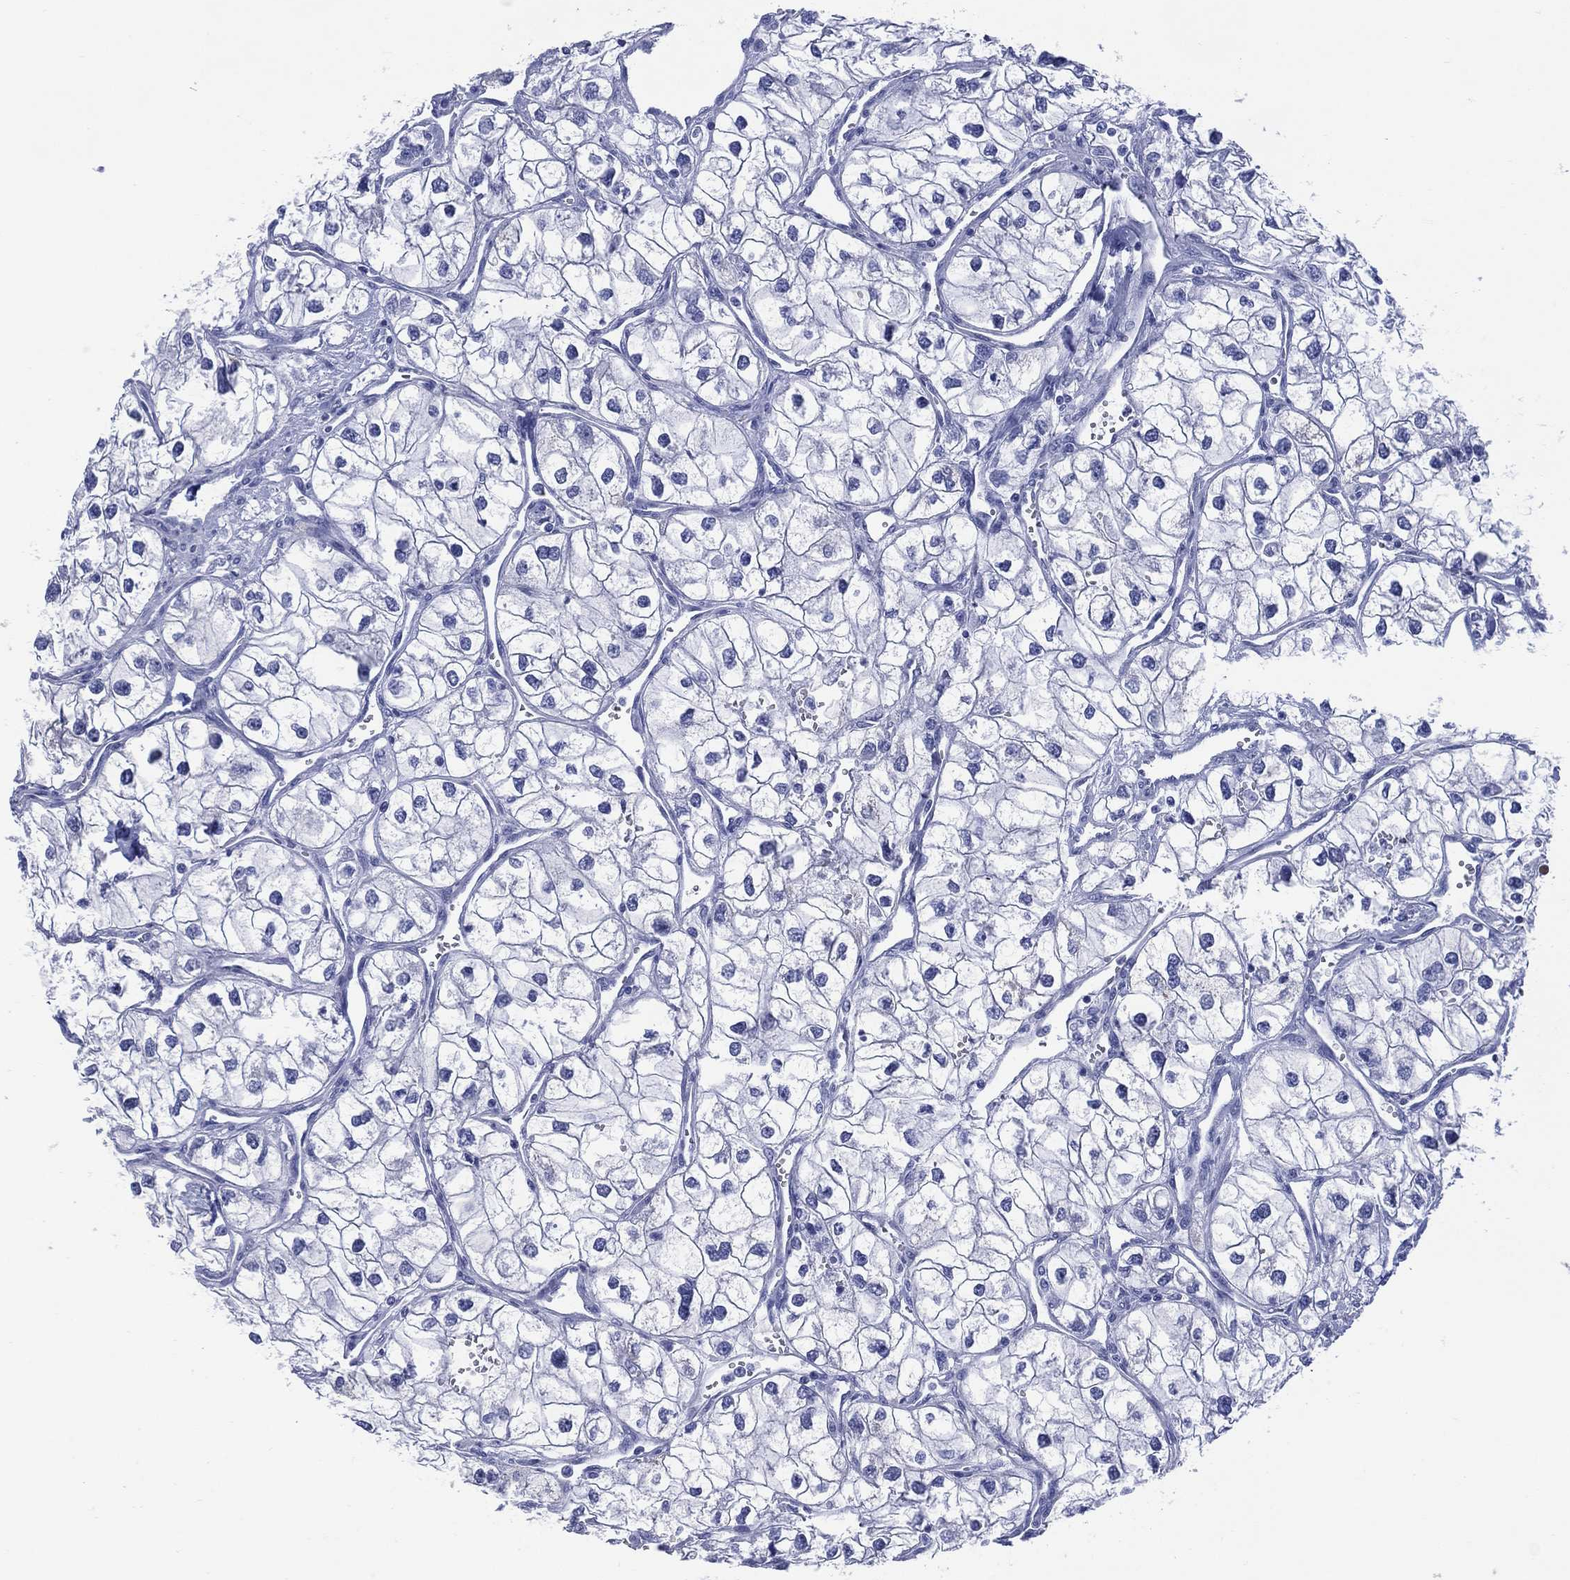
{"staining": {"intensity": "negative", "quantity": "none", "location": "none"}, "tissue": "renal cancer", "cell_type": "Tumor cells", "image_type": "cancer", "snomed": [{"axis": "morphology", "description": "Adenocarcinoma, NOS"}, {"axis": "topography", "description": "Kidney"}], "caption": "Adenocarcinoma (renal) was stained to show a protein in brown. There is no significant staining in tumor cells.", "gene": "LRRD1", "patient": {"sex": "male", "age": 59}}